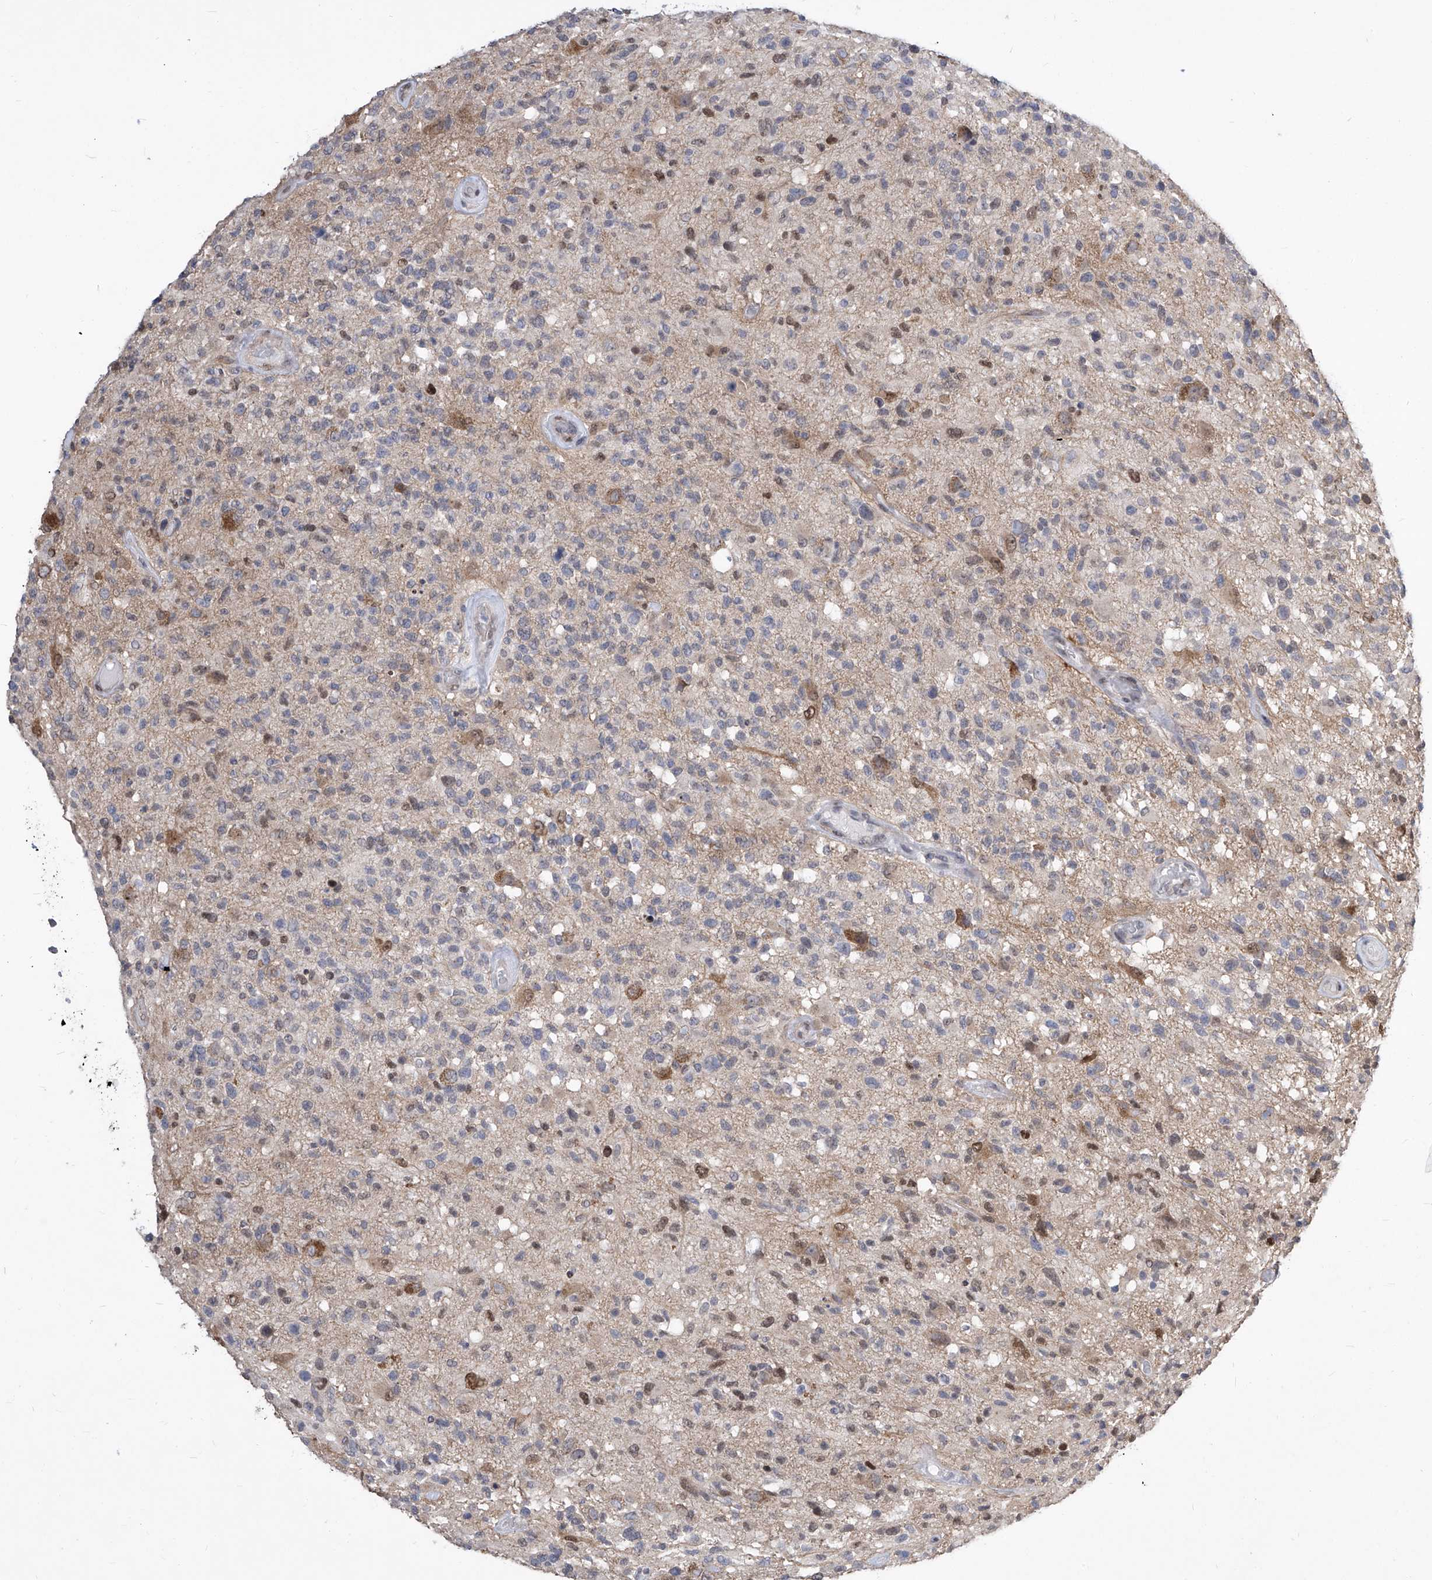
{"staining": {"intensity": "moderate", "quantity": "<25%", "location": "cytoplasmic/membranous,nuclear"}, "tissue": "glioma", "cell_type": "Tumor cells", "image_type": "cancer", "snomed": [{"axis": "morphology", "description": "Glioma, malignant, High grade"}, {"axis": "morphology", "description": "Glioblastoma, NOS"}, {"axis": "topography", "description": "Brain"}], "caption": "A brown stain shows moderate cytoplasmic/membranous and nuclear expression of a protein in human glioma tumor cells.", "gene": "CETN2", "patient": {"sex": "male", "age": 60}}